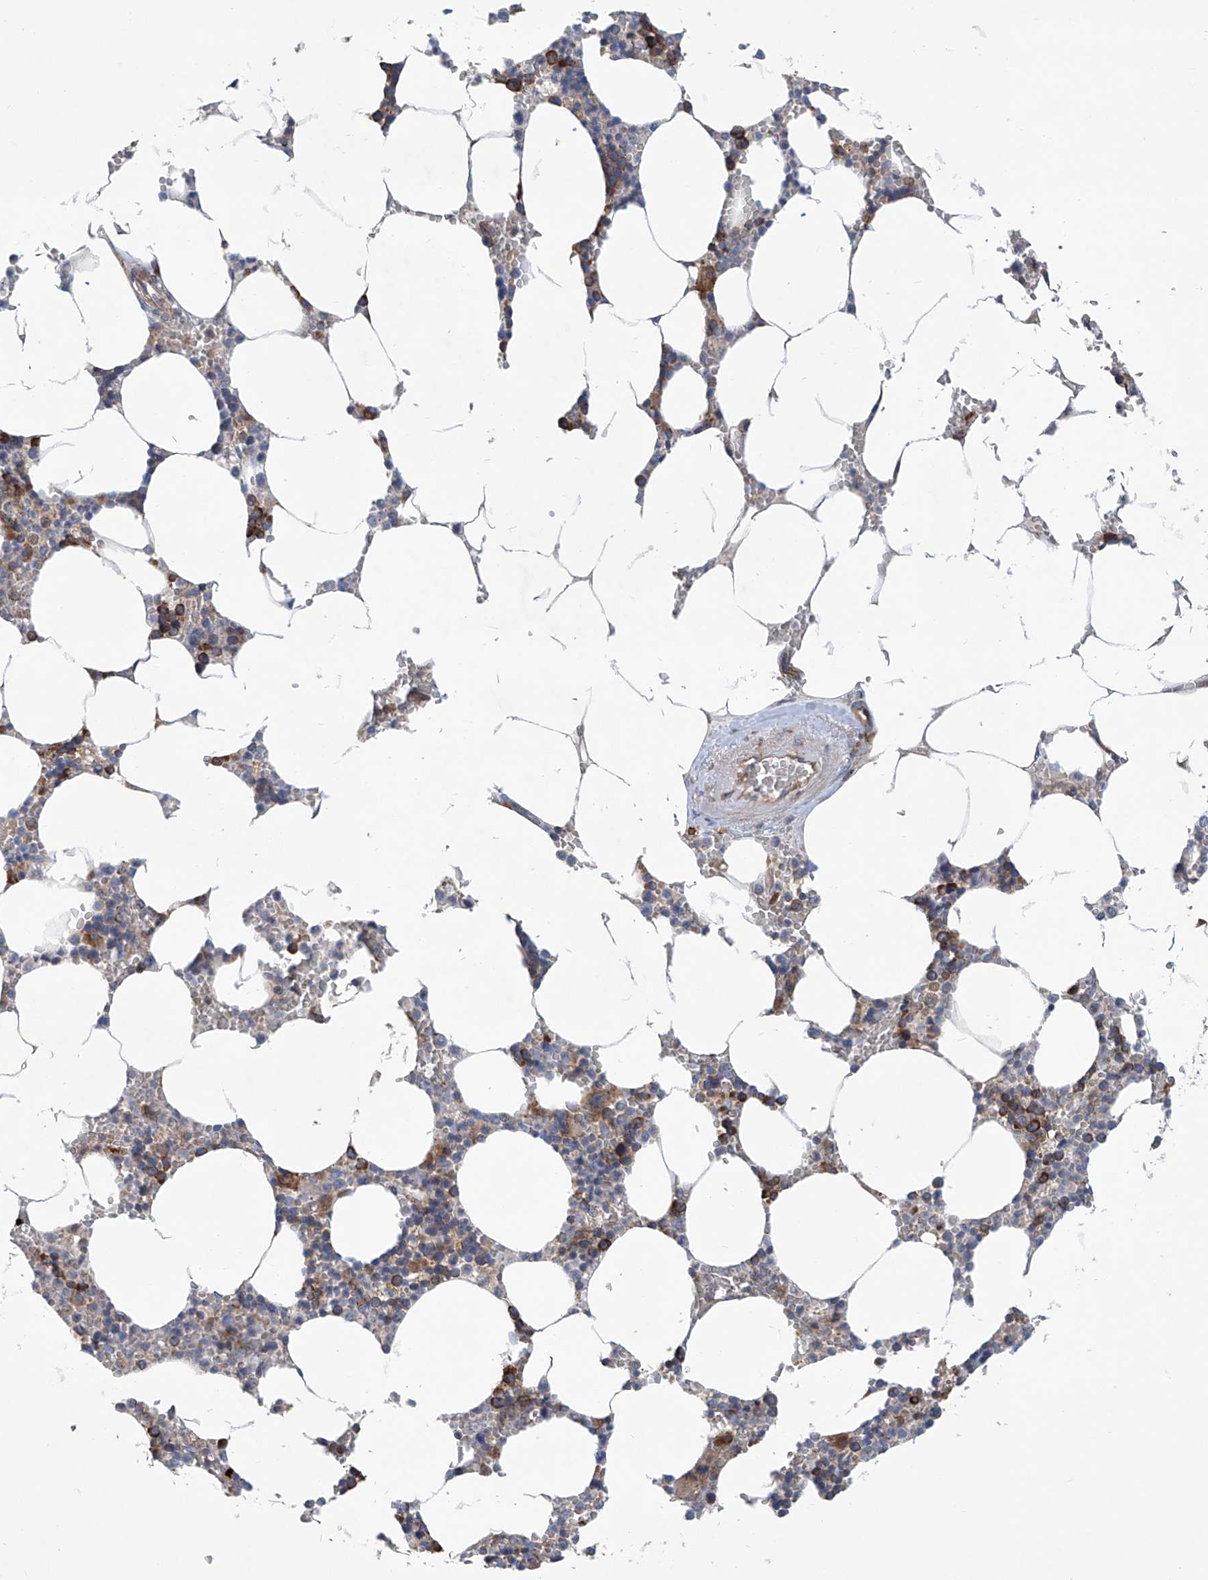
{"staining": {"intensity": "moderate", "quantity": "<25%", "location": "cytoplasmic/membranous"}, "tissue": "bone marrow", "cell_type": "Hematopoietic cells", "image_type": "normal", "snomed": [{"axis": "morphology", "description": "Normal tissue, NOS"}, {"axis": "topography", "description": "Bone marrow"}], "caption": "Brown immunohistochemical staining in normal bone marrow demonstrates moderate cytoplasmic/membranous staining in approximately <25% of hematopoietic cells. The staining is performed using DAB brown chromogen to label protein expression. The nuclei are counter-stained blue using hematoxylin.", "gene": "SENP2", "patient": {"sex": "male", "age": 70}}